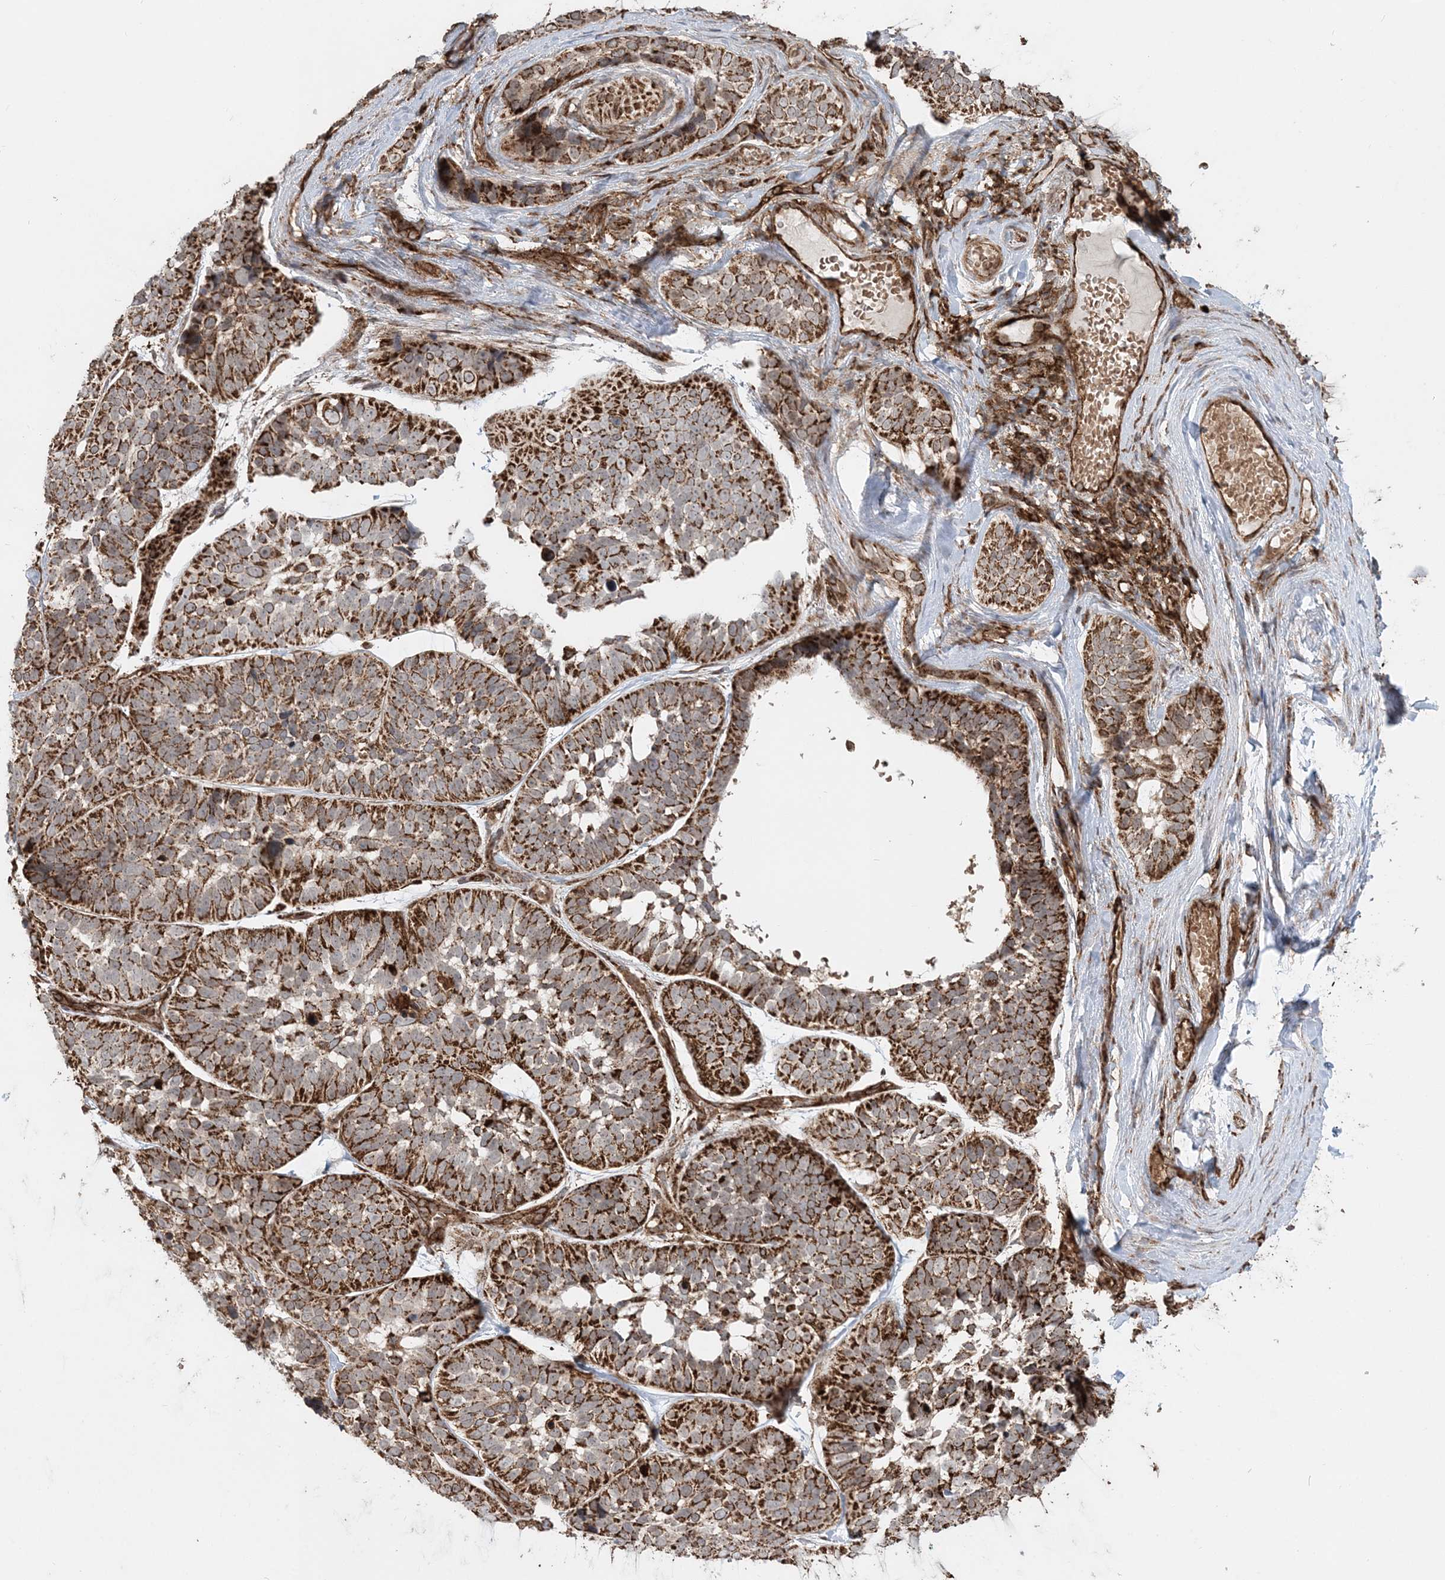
{"staining": {"intensity": "strong", "quantity": ">75%", "location": "cytoplasmic/membranous"}, "tissue": "skin cancer", "cell_type": "Tumor cells", "image_type": "cancer", "snomed": [{"axis": "morphology", "description": "Basal cell carcinoma"}, {"axis": "topography", "description": "Skin"}], "caption": "DAB immunohistochemical staining of human skin basal cell carcinoma displays strong cytoplasmic/membranous protein expression in approximately >75% of tumor cells.", "gene": "LRPPRC", "patient": {"sex": "male", "age": 62}}